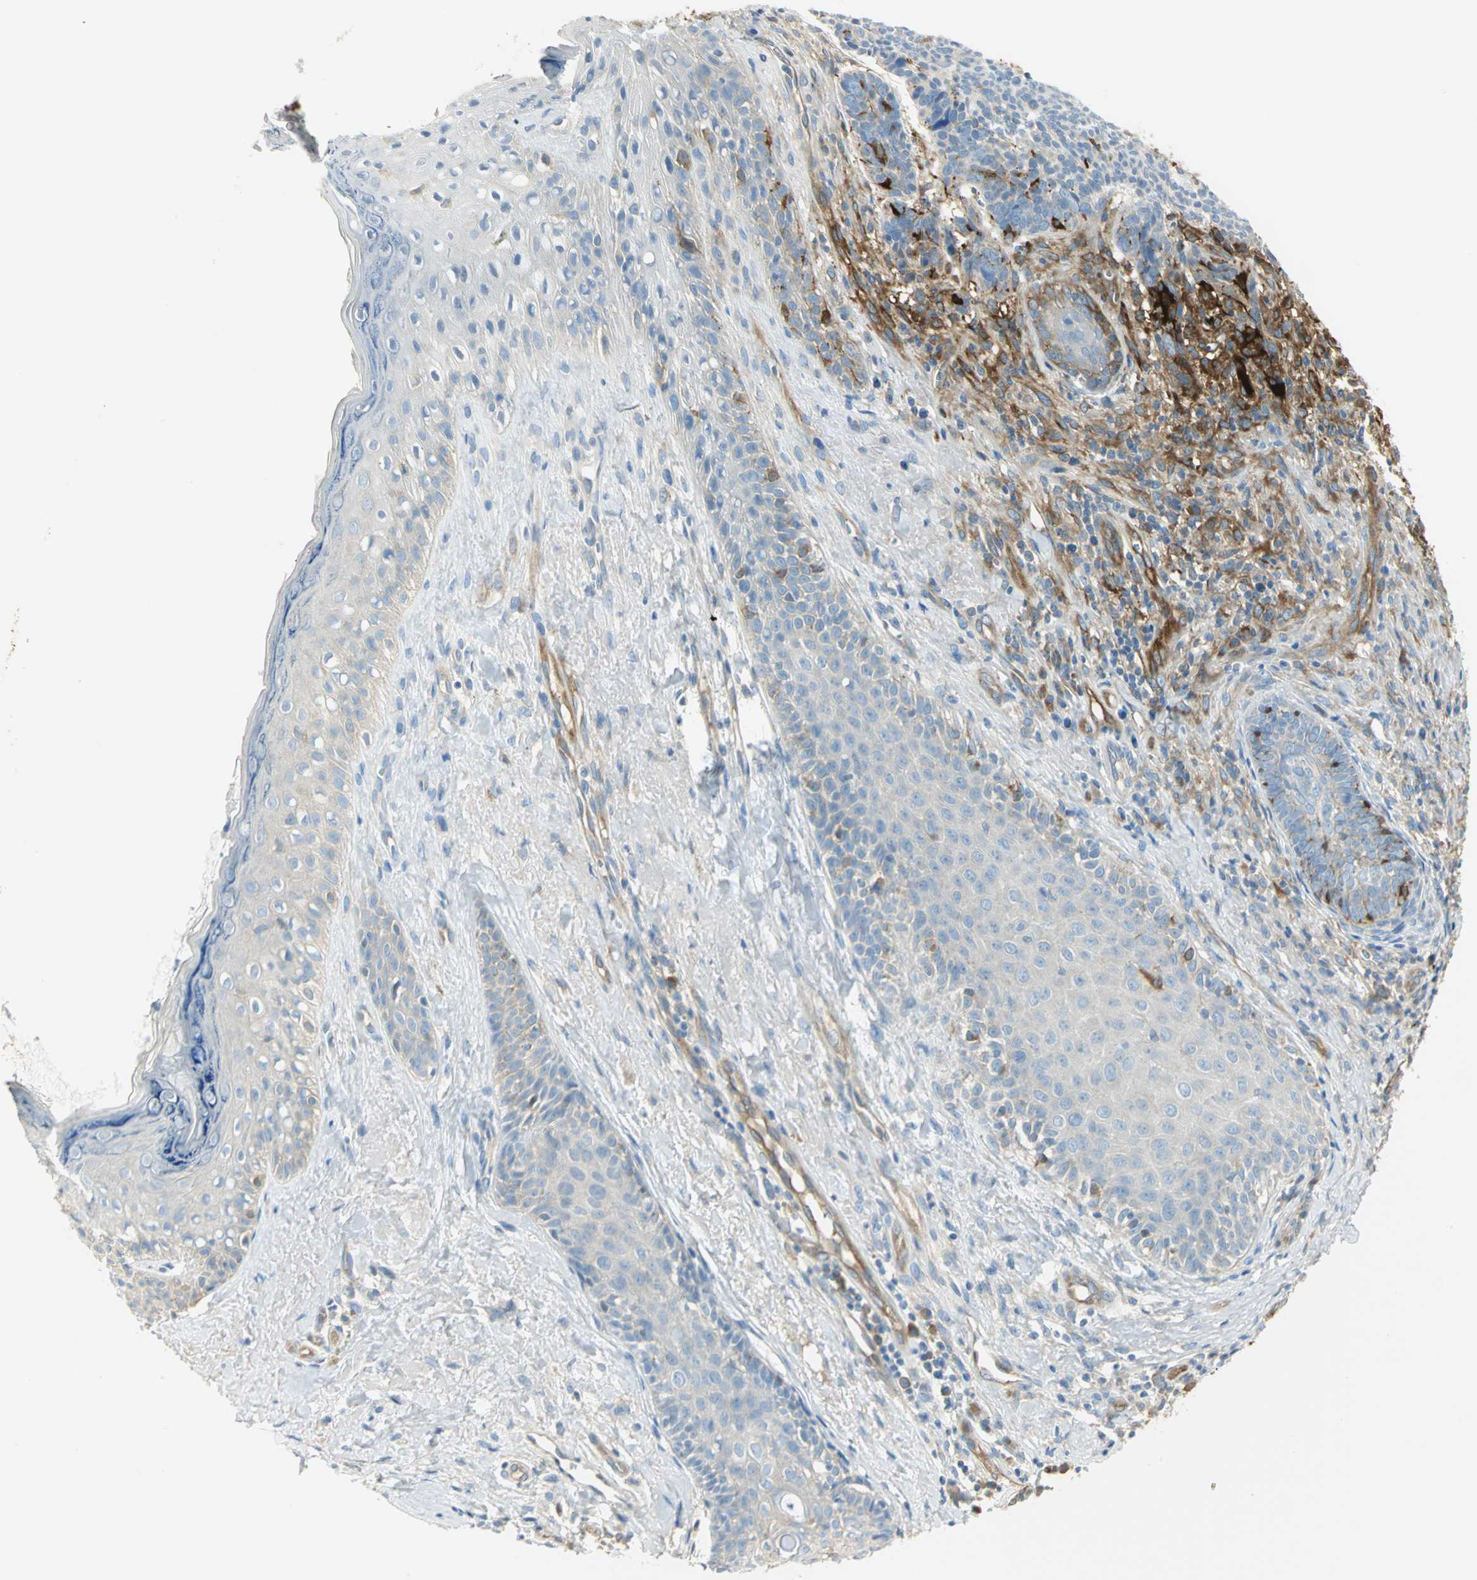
{"staining": {"intensity": "weak", "quantity": "25%-75%", "location": "cytoplasmic/membranous"}, "tissue": "skin cancer", "cell_type": "Tumor cells", "image_type": "cancer", "snomed": [{"axis": "morphology", "description": "Basal cell carcinoma"}, {"axis": "topography", "description": "Skin"}], "caption": "Protein expression analysis of human skin basal cell carcinoma reveals weak cytoplasmic/membranous positivity in about 25%-75% of tumor cells.", "gene": "WARS1", "patient": {"sex": "male", "age": 84}}